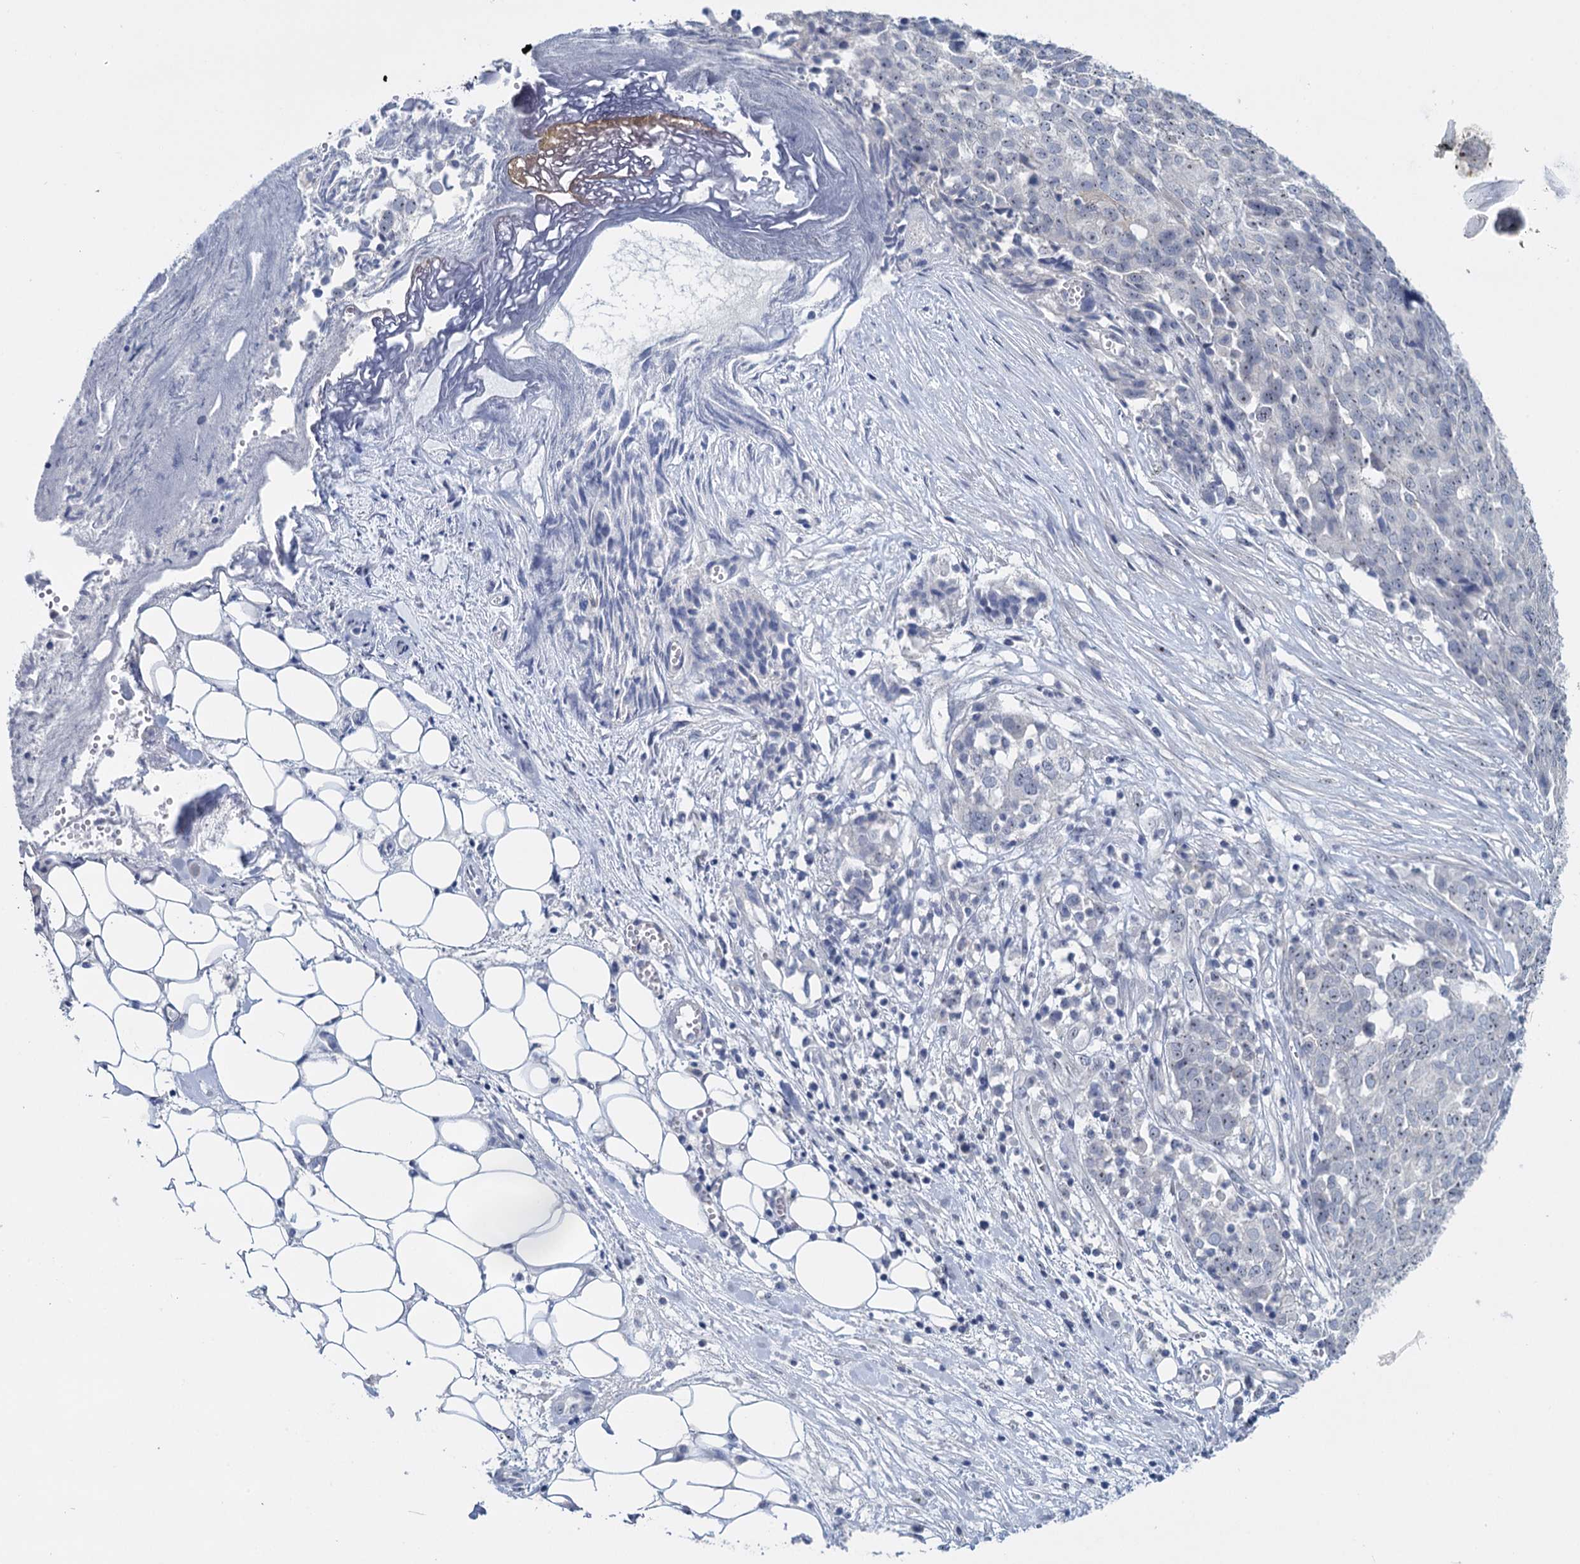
{"staining": {"intensity": "negative", "quantity": "none", "location": "none"}, "tissue": "ovarian cancer", "cell_type": "Tumor cells", "image_type": "cancer", "snomed": [{"axis": "morphology", "description": "Cystadenocarcinoma, serous, NOS"}, {"axis": "topography", "description": "Soft tissue"}, {"axis": "topography", "description": "Ovary"}], "caption": "Photomicrograph shows no significant protein expression in tumor cells of ovarian serous cystadenocarcinoma.", "gene": "SFN", "patient": {"sex": "female", "age": 57}}